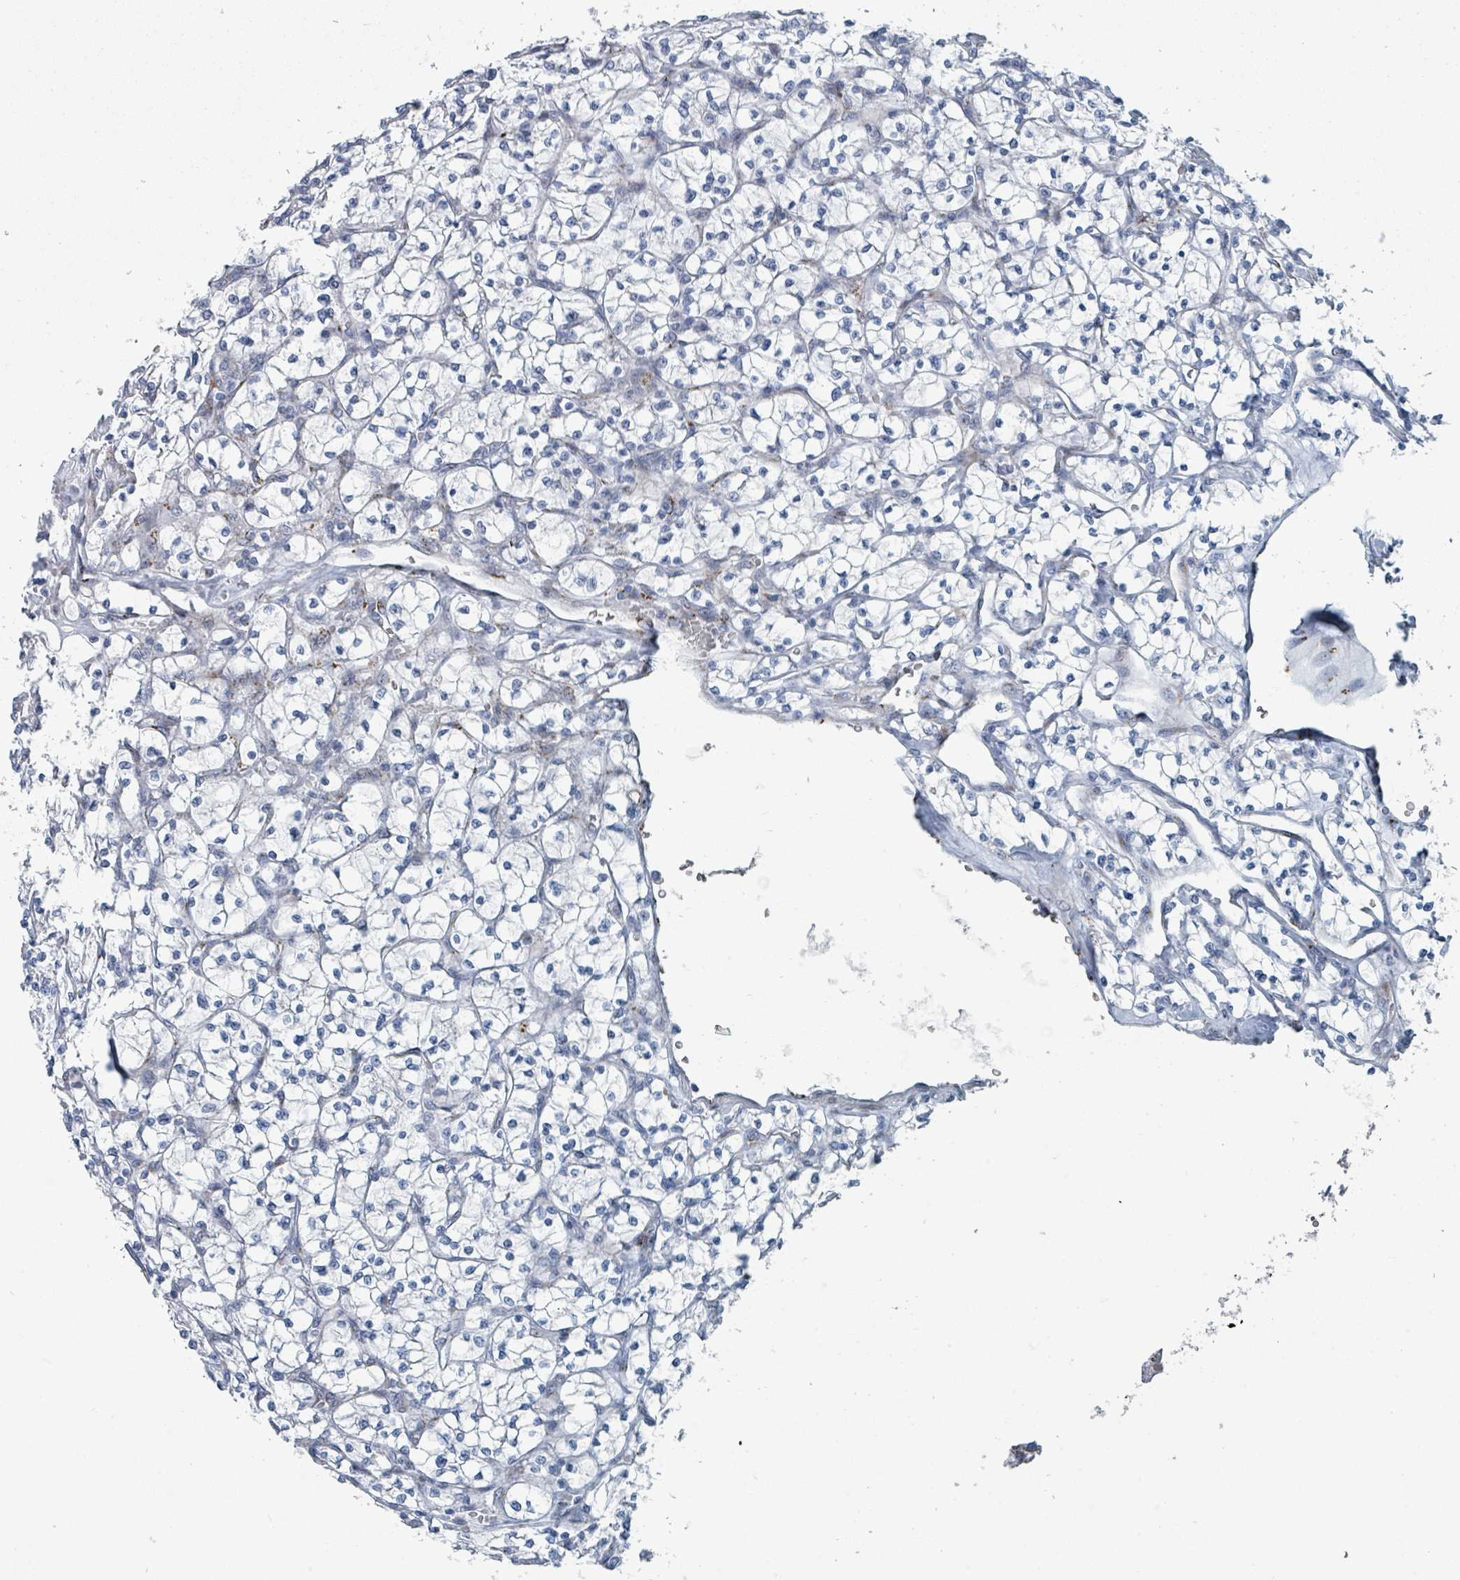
{"staining": {"intensity": "negative", "quantity": "none", "location": "none"}, "tissue": "renal cancer", "cell_type": "Tumor cells", "image_type": "cancer", "snomed": [{"axis": "morphology", "description": "Adenocarcinoma, NOS"}, {"axis": "topography", "description": "Kidney"}], "caption": "High power microscopy image of an IHC histopathology image of adenocarcinoma (renal), revealing no significant positivity in tumor cells.", "gene": "DCAF5", "patient": {"sex": "female", "age": 64}}